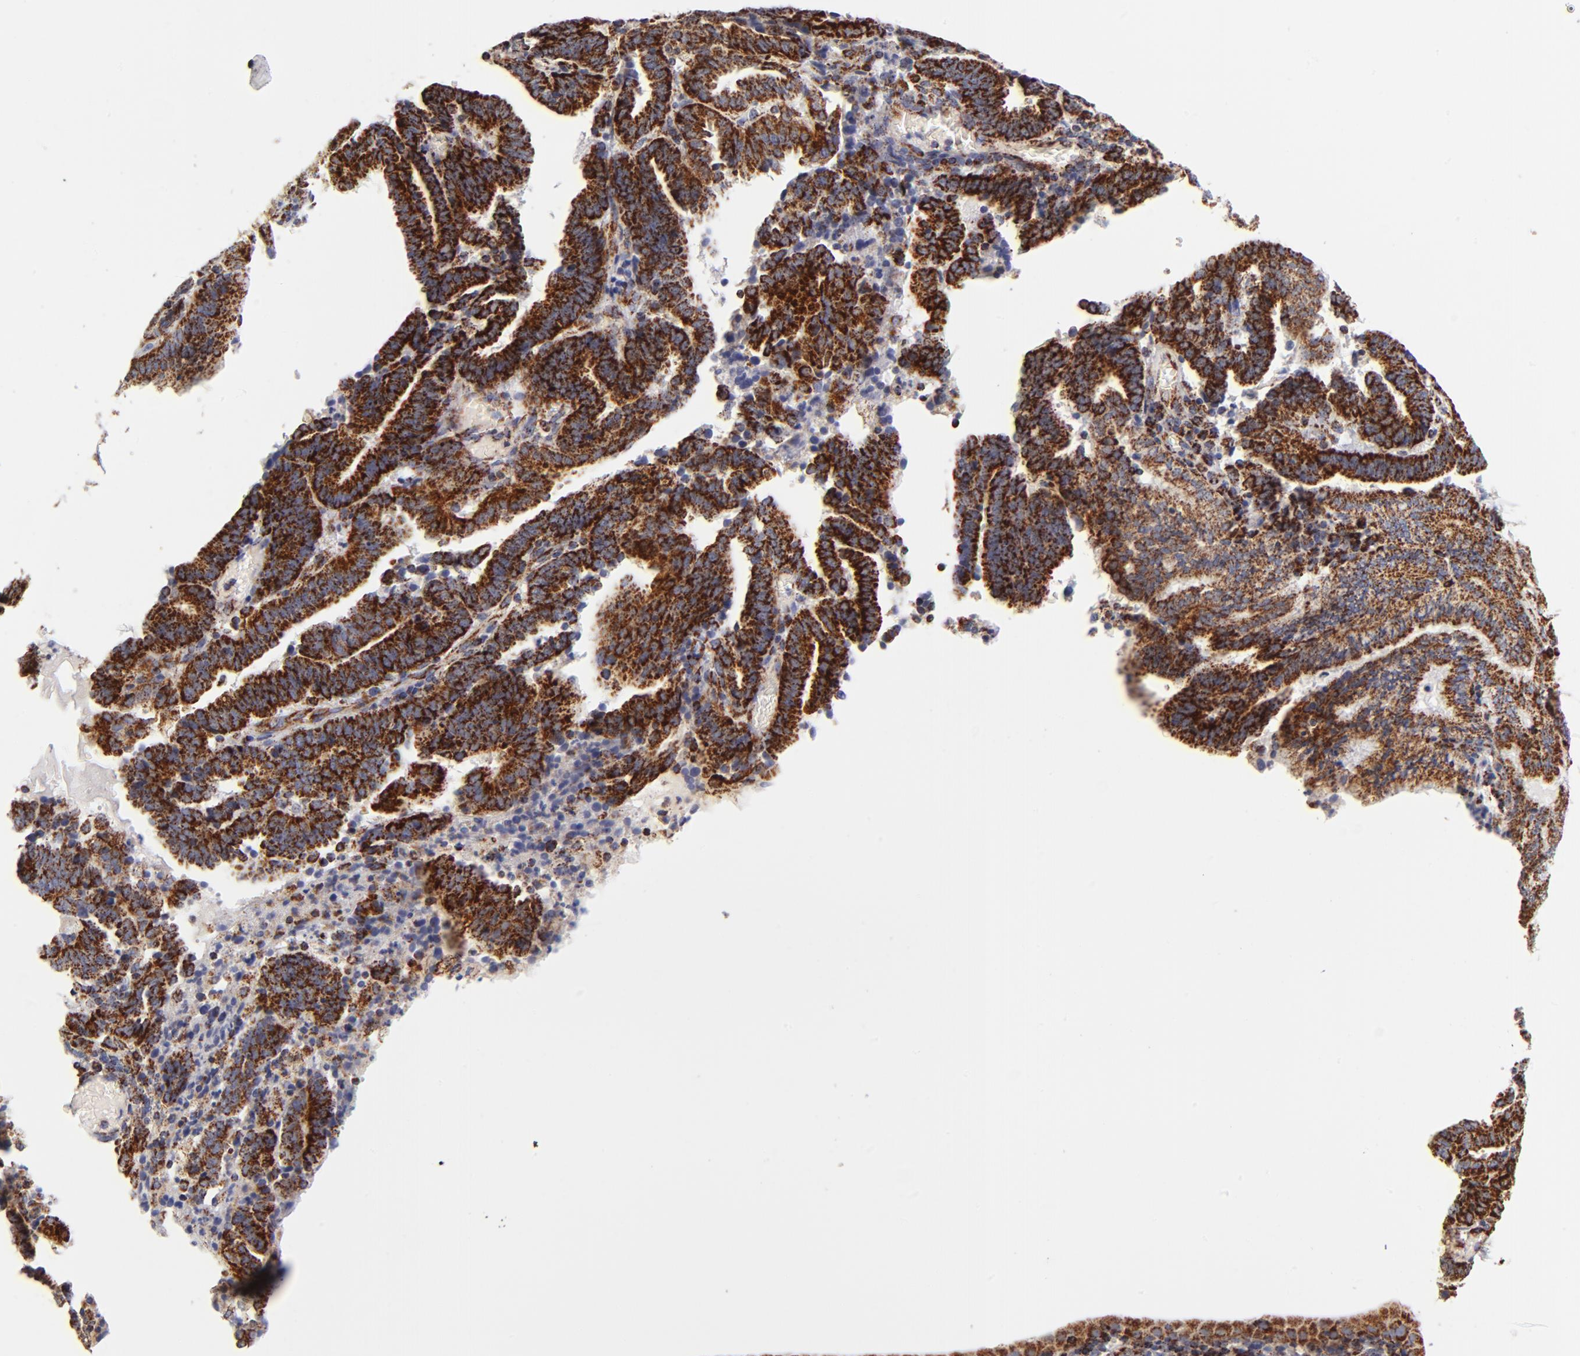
{"staining": {"intensity": "strong", "quantity": ">75%", "location": "cytoplasmic/membranous"}, "tissue": "endometrial cancer", "cell_type": "Tumor cells", "image_type": "cancer", "snomed": [{"axis": "morphology", "description": "Adenocarcinoma, NOS"}, {"axis": "topography", "description": "Uterus"}], "caption": "High-power microscopy captured an IHC histopathology image of endometrial cancer, revealing strong cytoplasmic/membranous staining in approximately >75% of tumor cells.", "gene": "ECHS1", "patient": {"sex": "female", "age": 83}}